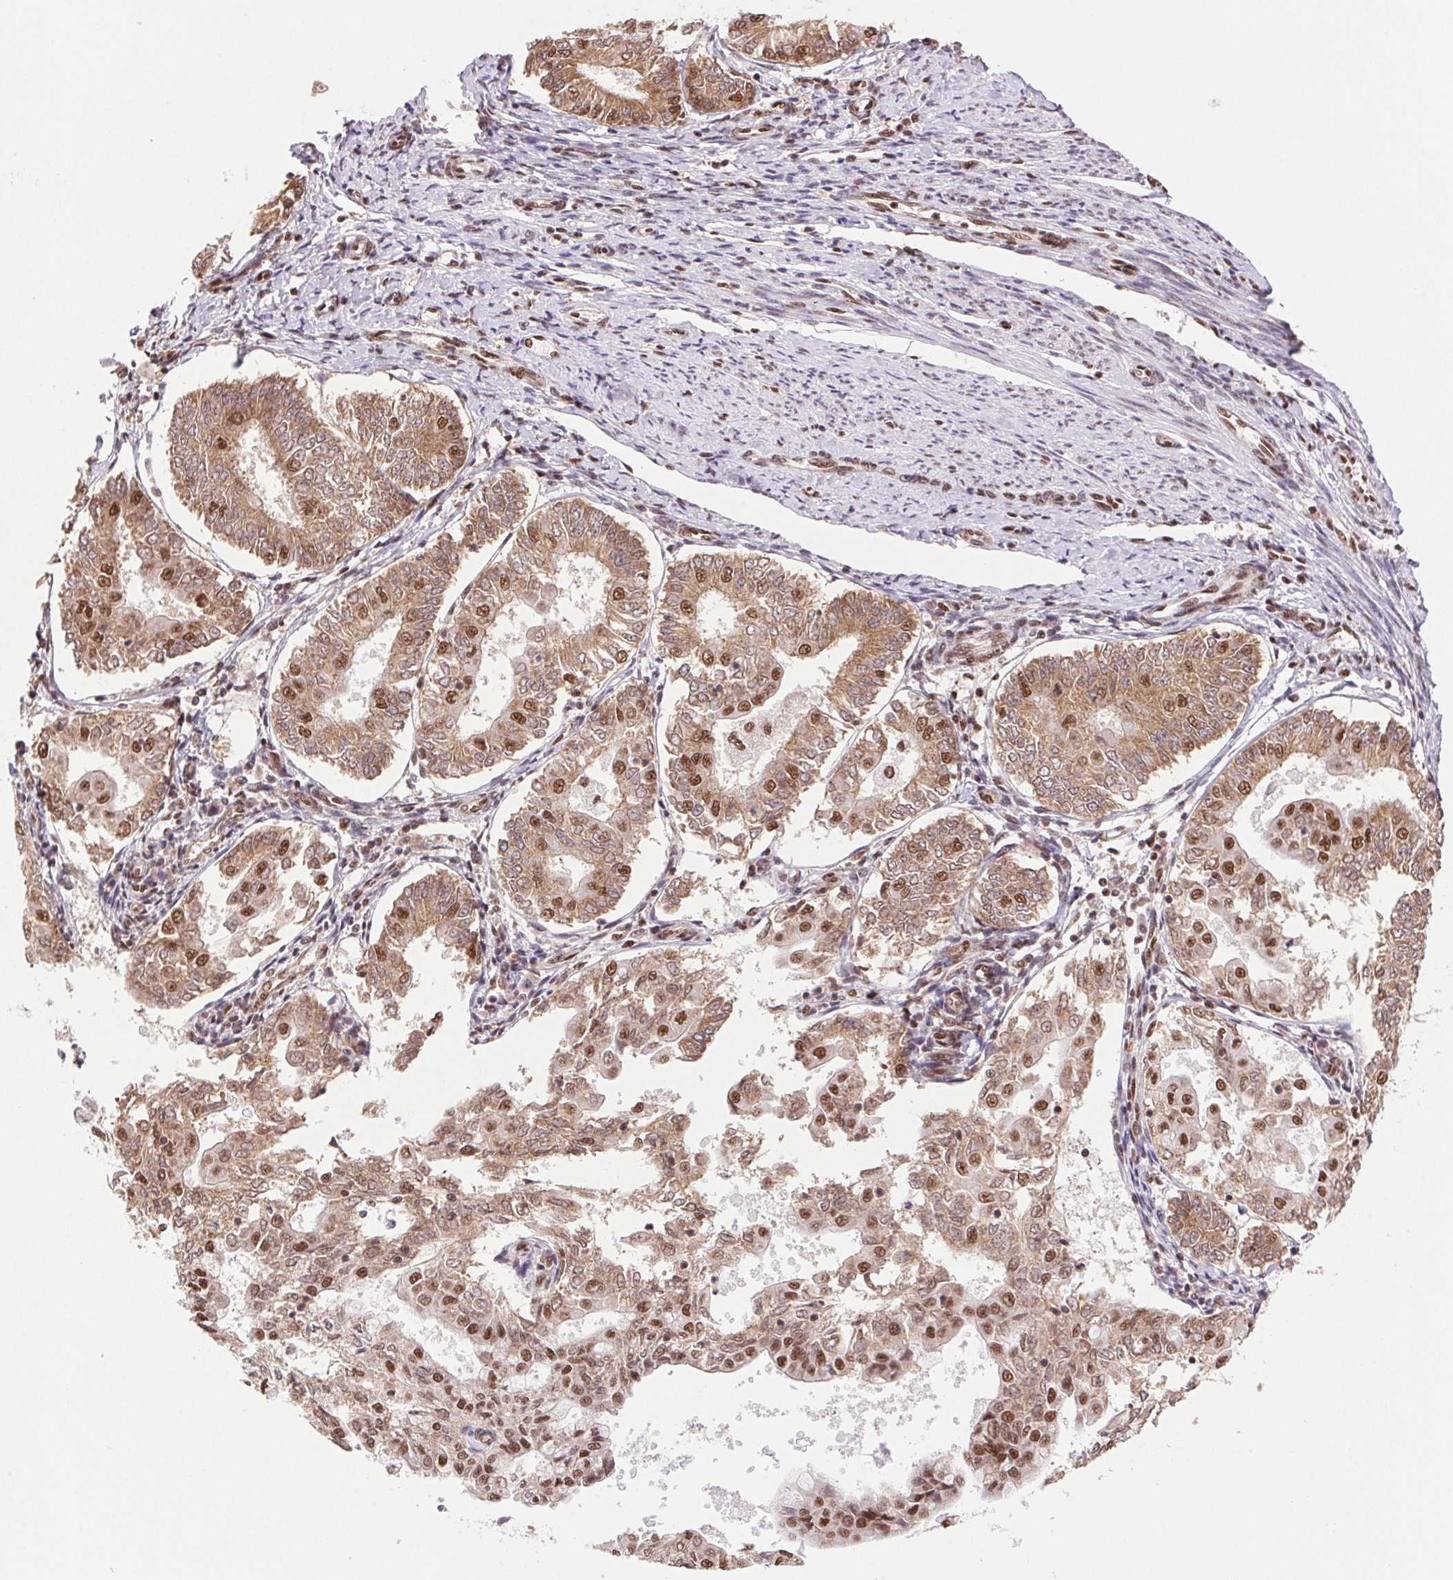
{"staining": {"intensity": "moderate", "quantity": "25%-75%", "location": "cytoplasmic/membranous,nuclear"}, "tissue": "endometrial cancer", "cell_type": "Tumor cells", "image_type": "cancer", "snomed": [{"axis": "morphology", "description": "Adenocarcinoma, NOS"}, {"axis": "topography", "description": "Endometrium"}], "caption": "A brown stain labels moderate cytoplasmic/membranous and nuclear staining of a protein in endometrial cancer tumor cells.", "gene": "ZNF207", "patient": {"sex": "female", "age": 68}}